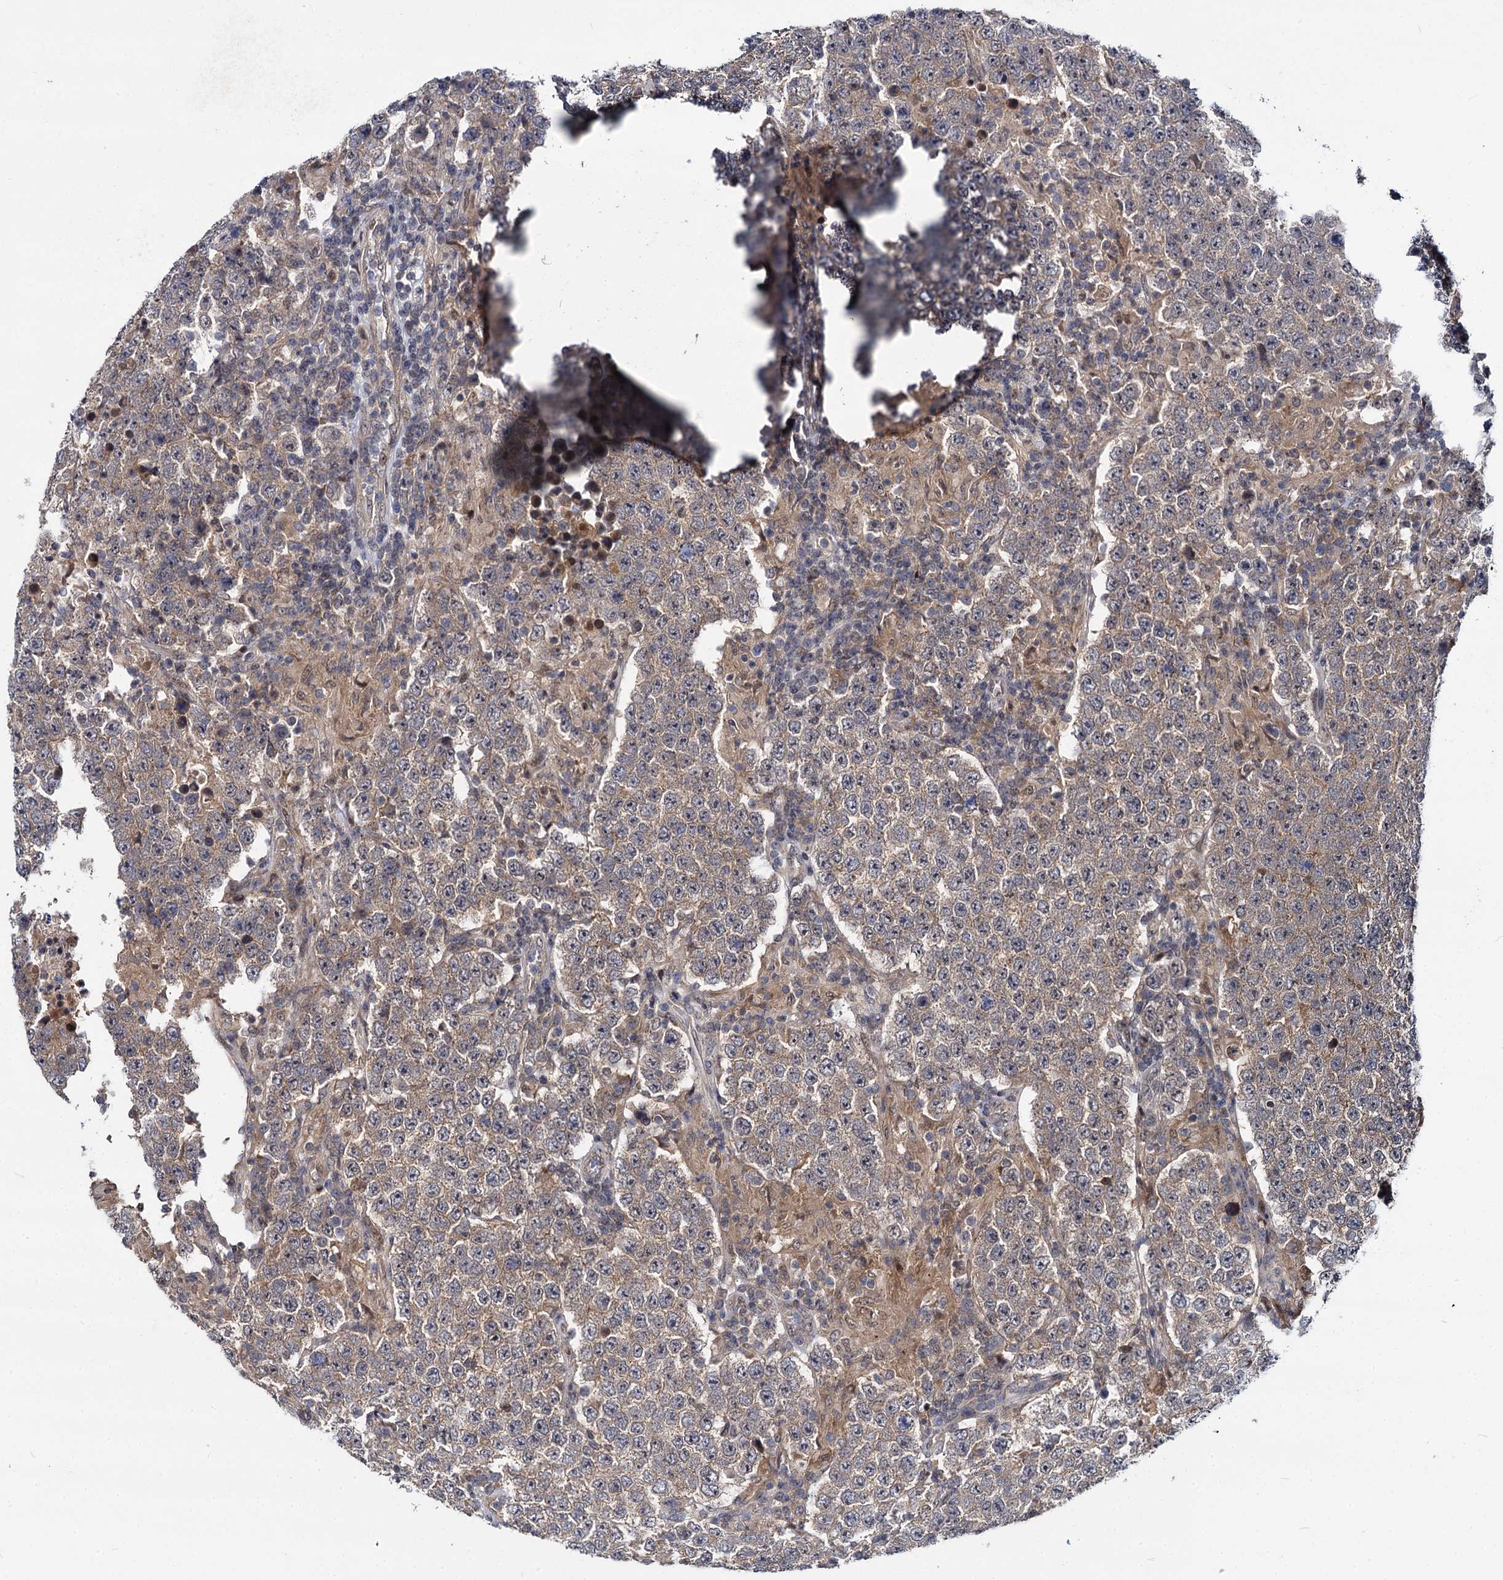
{"staining": {"intensity": "weak", "quantity": "25%-75%", "location": "cytoplasmic/membranous"}, "tissue": "testis cancer", "cell_type": "Tumor cells", "image_type": "cancer", "snomed": [{"axis": "morphology", "description": "Normal tissue, NOS"}, {"axis": "morphology", "description": "Urothelial carcinoma, High grade"}, {"axis": "morphology", "description": "Seminoma, NOS"}, {"axis": "morphology", "description": "Carcinoma, Embryonal, NOS"}, {"axis": "topography", "description": "Urinary bladder"}, {"axis": "topography", "description": "Testis"}], "caption": "Brown immunohistochemical staining in testis embryonal carcinoma exhibits weak cytoplasmic/membranous expression in about 25%-75% of tumor cells. The staining was performed using DAB (3,3'-diaminobenzidine), with brown indicating positive protein expression. Nuclei are stained blue with hematoxylin.", "gene": "MAML2", "patient": {"sex": "male", "age": 41}}